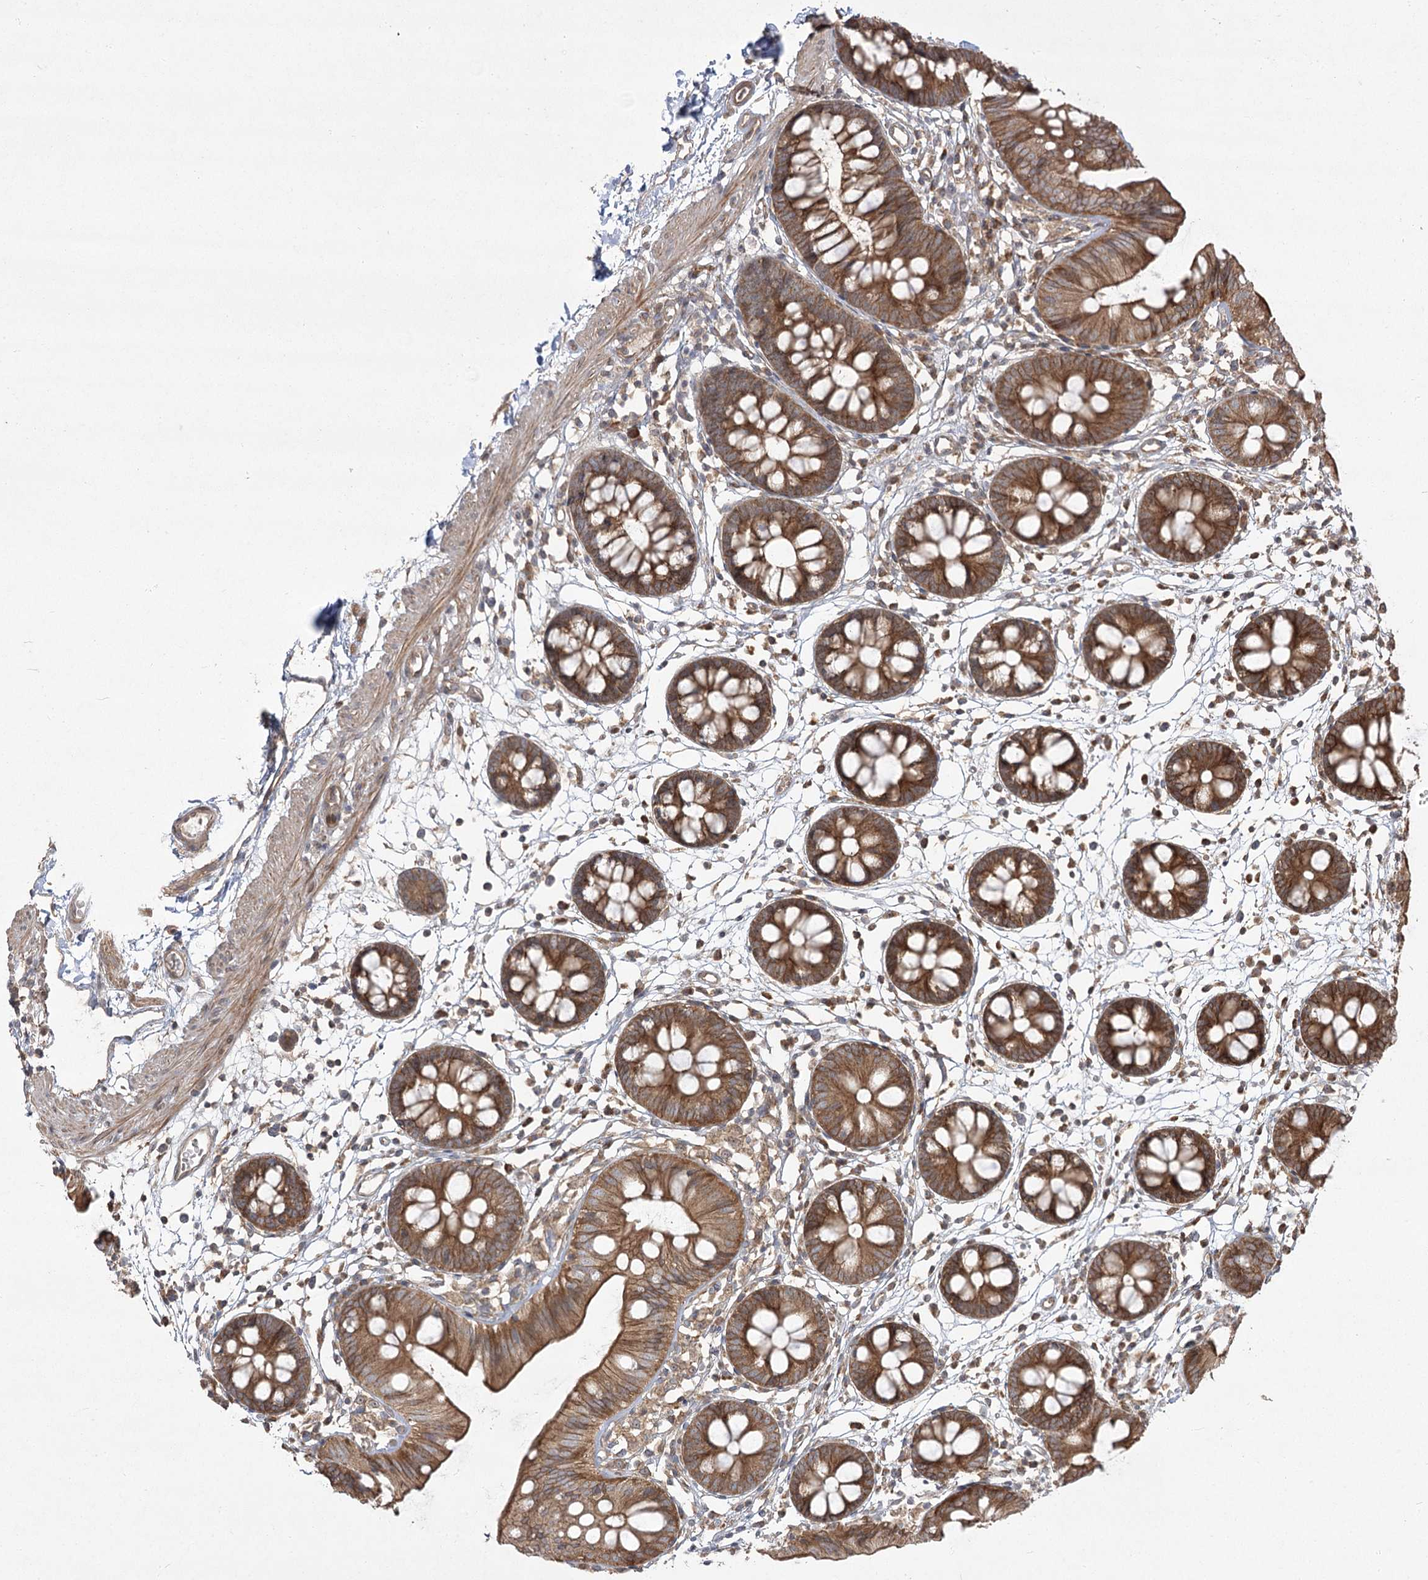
{"staining": {"intensity": "moderate", "quantity": ">75%", "location": "cytoplasmic/membranous"}, "tissue": "colon", "cell_type": "Endothelial cells", "image_type": "normal", "snomed": [{"axis": "morphology", "description": "Normal tissue, NOS"}, {"axis": "topography", "description": "Colon"}], "caption": "Endothelial cells demonstrate moderate cytoplasmic/membranous expression in about >75% of cells in benign colon.", "gene": "CPLANE1", "patient": {"sex": "male", "age": 56}}